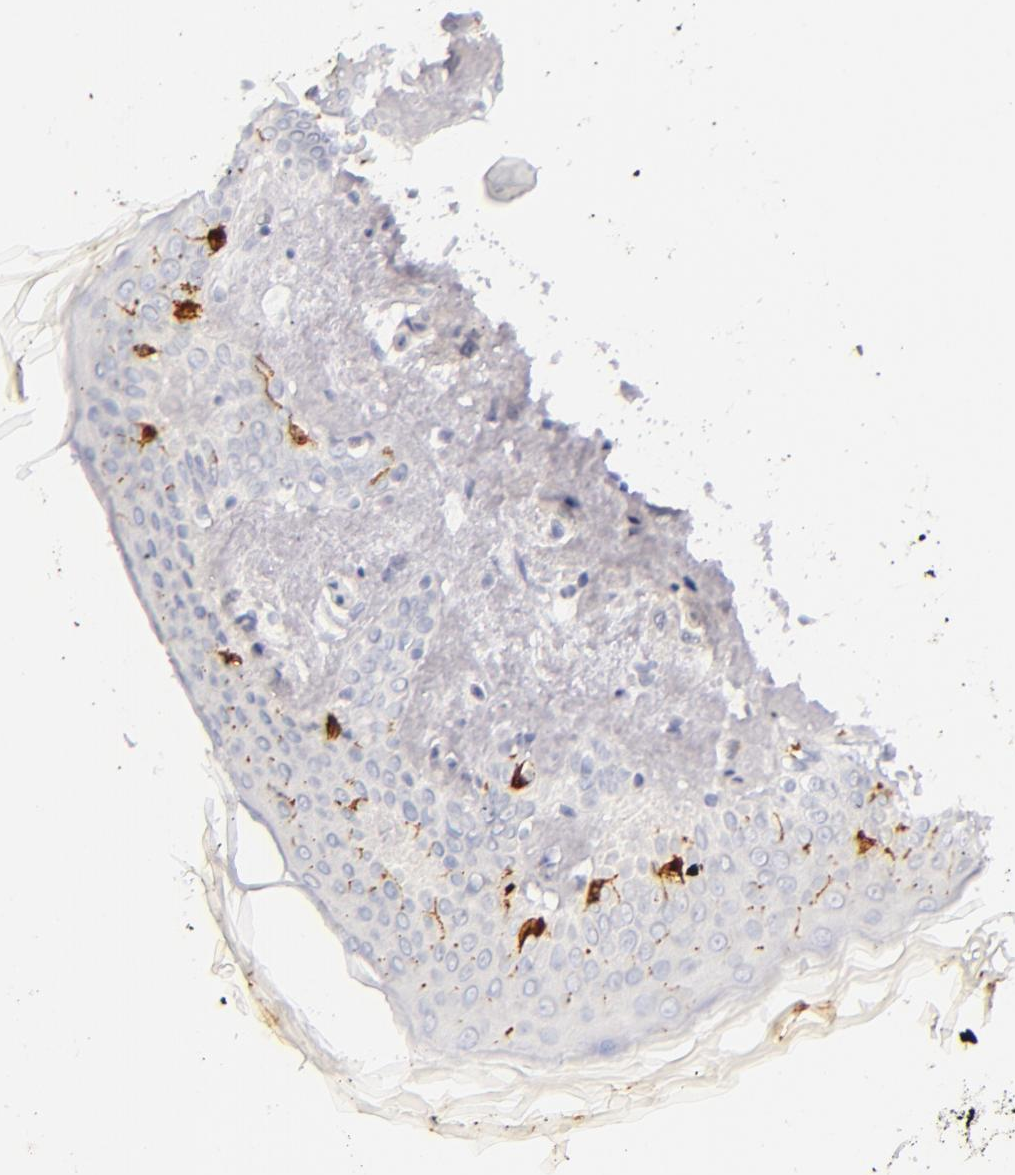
{"staining": {"intensity": "negative", "quantity": "none", "location": "none"}, "tissue": "skin cancer", "cell_type": "Tumor cells", "image_type": "cancer", "snomed": [{"axis": "morphology", "description": "Basal cell carcinoma"}, {"axis": "topography", "description": "Skin"}], "caption": "This is a image of immunohistochemistry (IHC) staining of basal cell carcinoma (skin), which shows no positivity in tumor cells.", "gene": "CD207", "patient": {"sex": "female", "age": 78}}